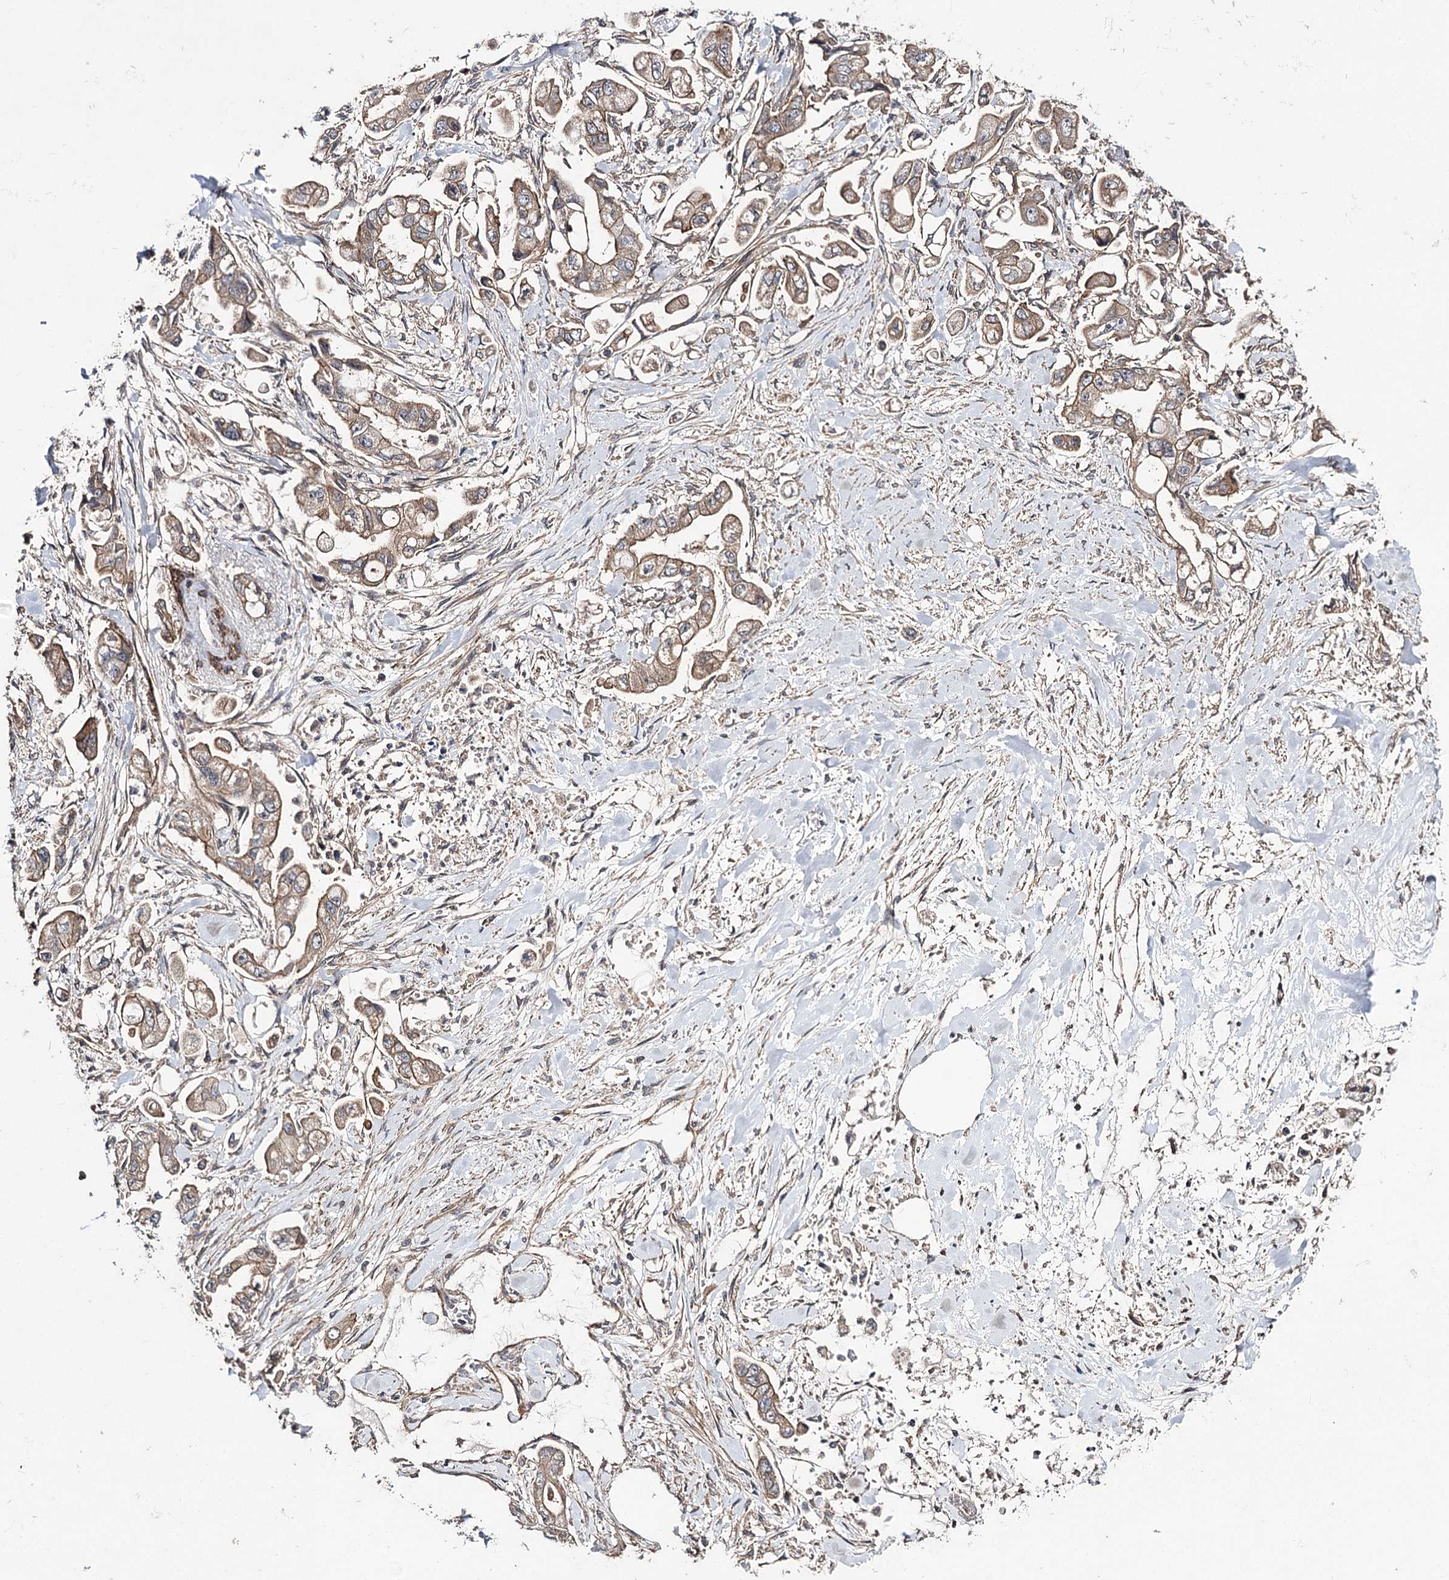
{"staining": {"intensity": "moderate", "quantity": ">75%", "location": "cytoplasmic/membranous"}, "tissue": "stomach cancer", "cell_type": "Tumor cells", "image_type": "cancer", "snomed": [{"axis": "morphology", "description": "Adenocarcinoma, NOS"}, {"axis": "topography", "description": "Stomach"}], "caption": "IHC histopathology image of human stomach cancer stained for a protein (brown), which reveals medium levels of moderate cytoplasmic/membranous expression in about >75% of tumor cells.", "gene": "MYO1C", "patient": {"sex": "male", "age": 62}}